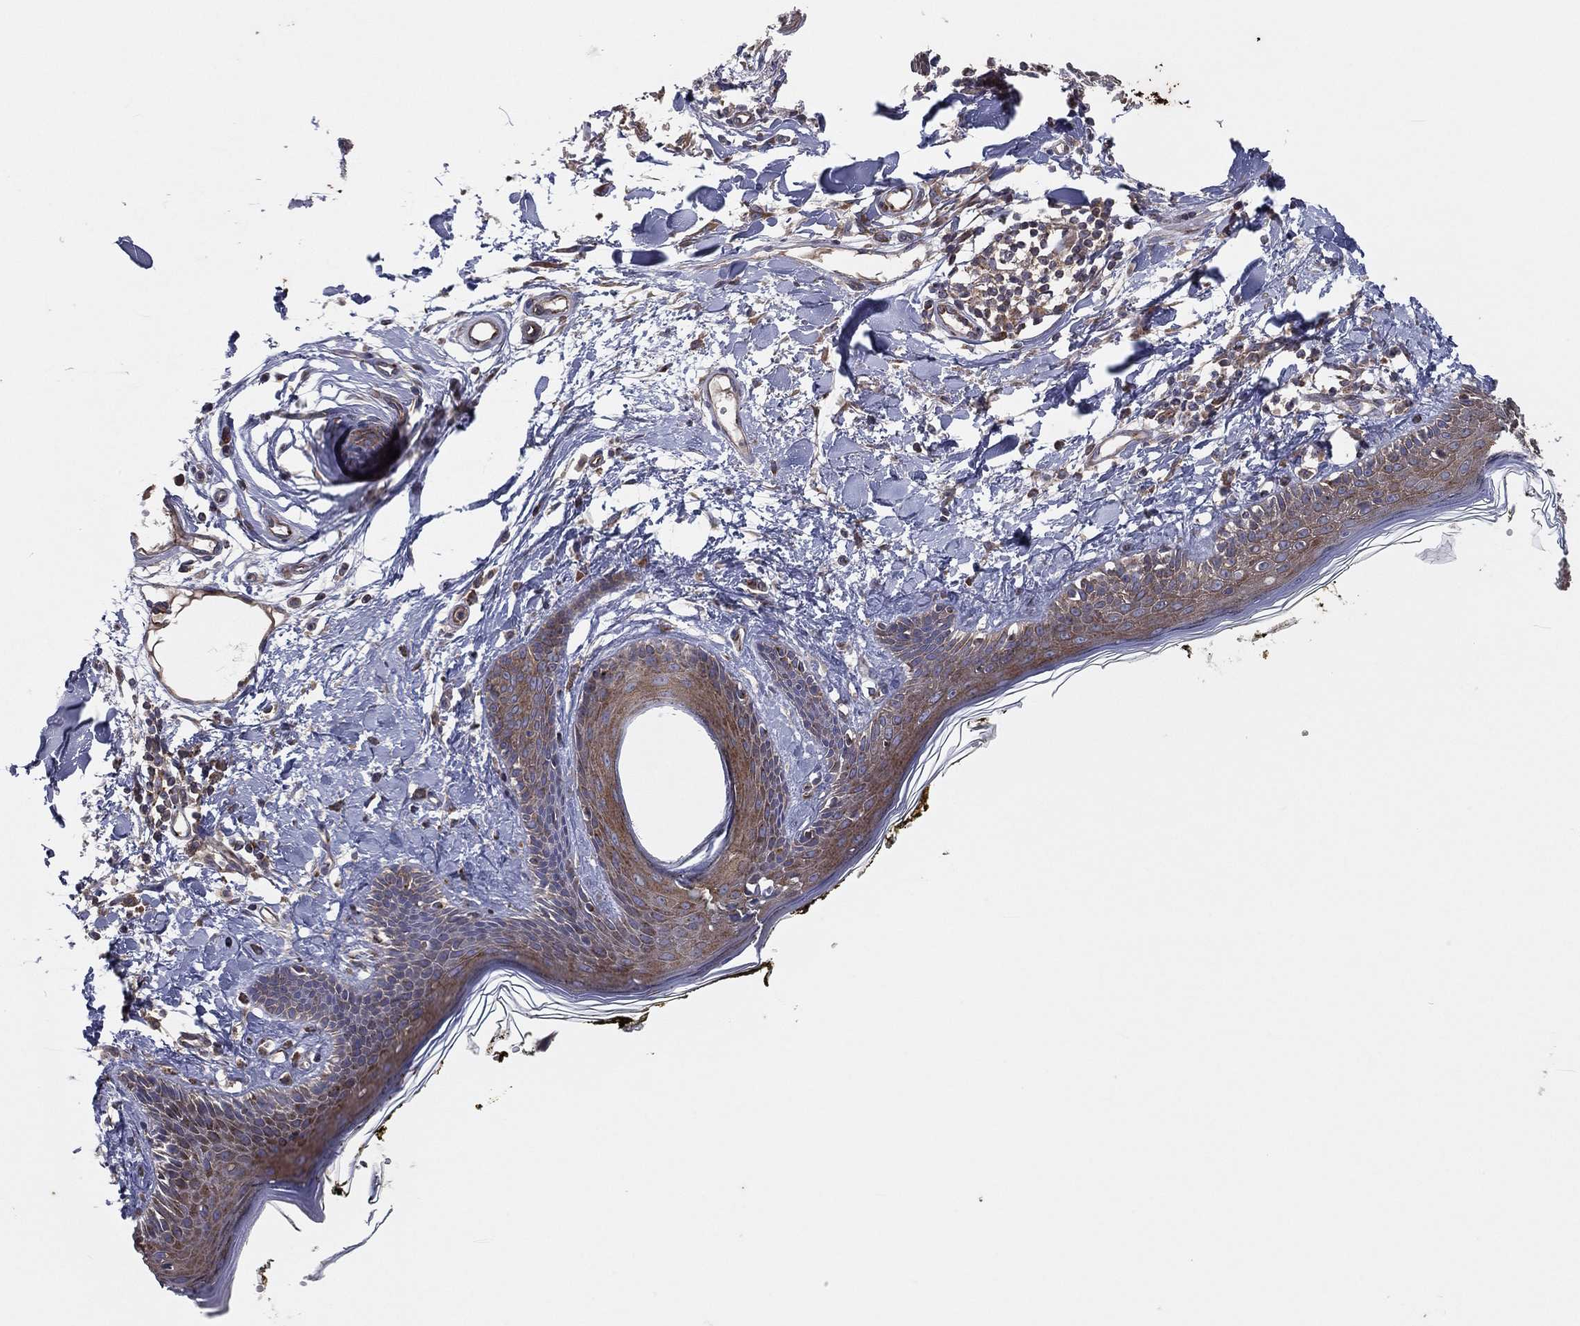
{"staining": {"intensity": "moderate", "quantity": "<25%", "location": "cytoplasmic/membranous"}, "tissue": "skin", "cell_type": "Fibroblasts", "image_type": "normal", "snomed": [{"axis": "morphology", "description": "Normal tissue, NOS"}, {"axis": "topography", "description": "Skin"}], "caption": "The histopathology image reveals a brown stain indicating the presence of a protein in the cytoplasmic/membranous of fibroblasts in skin.", "gene": "EIF2B5", "patient": {"sex": "male", "age": 76}}